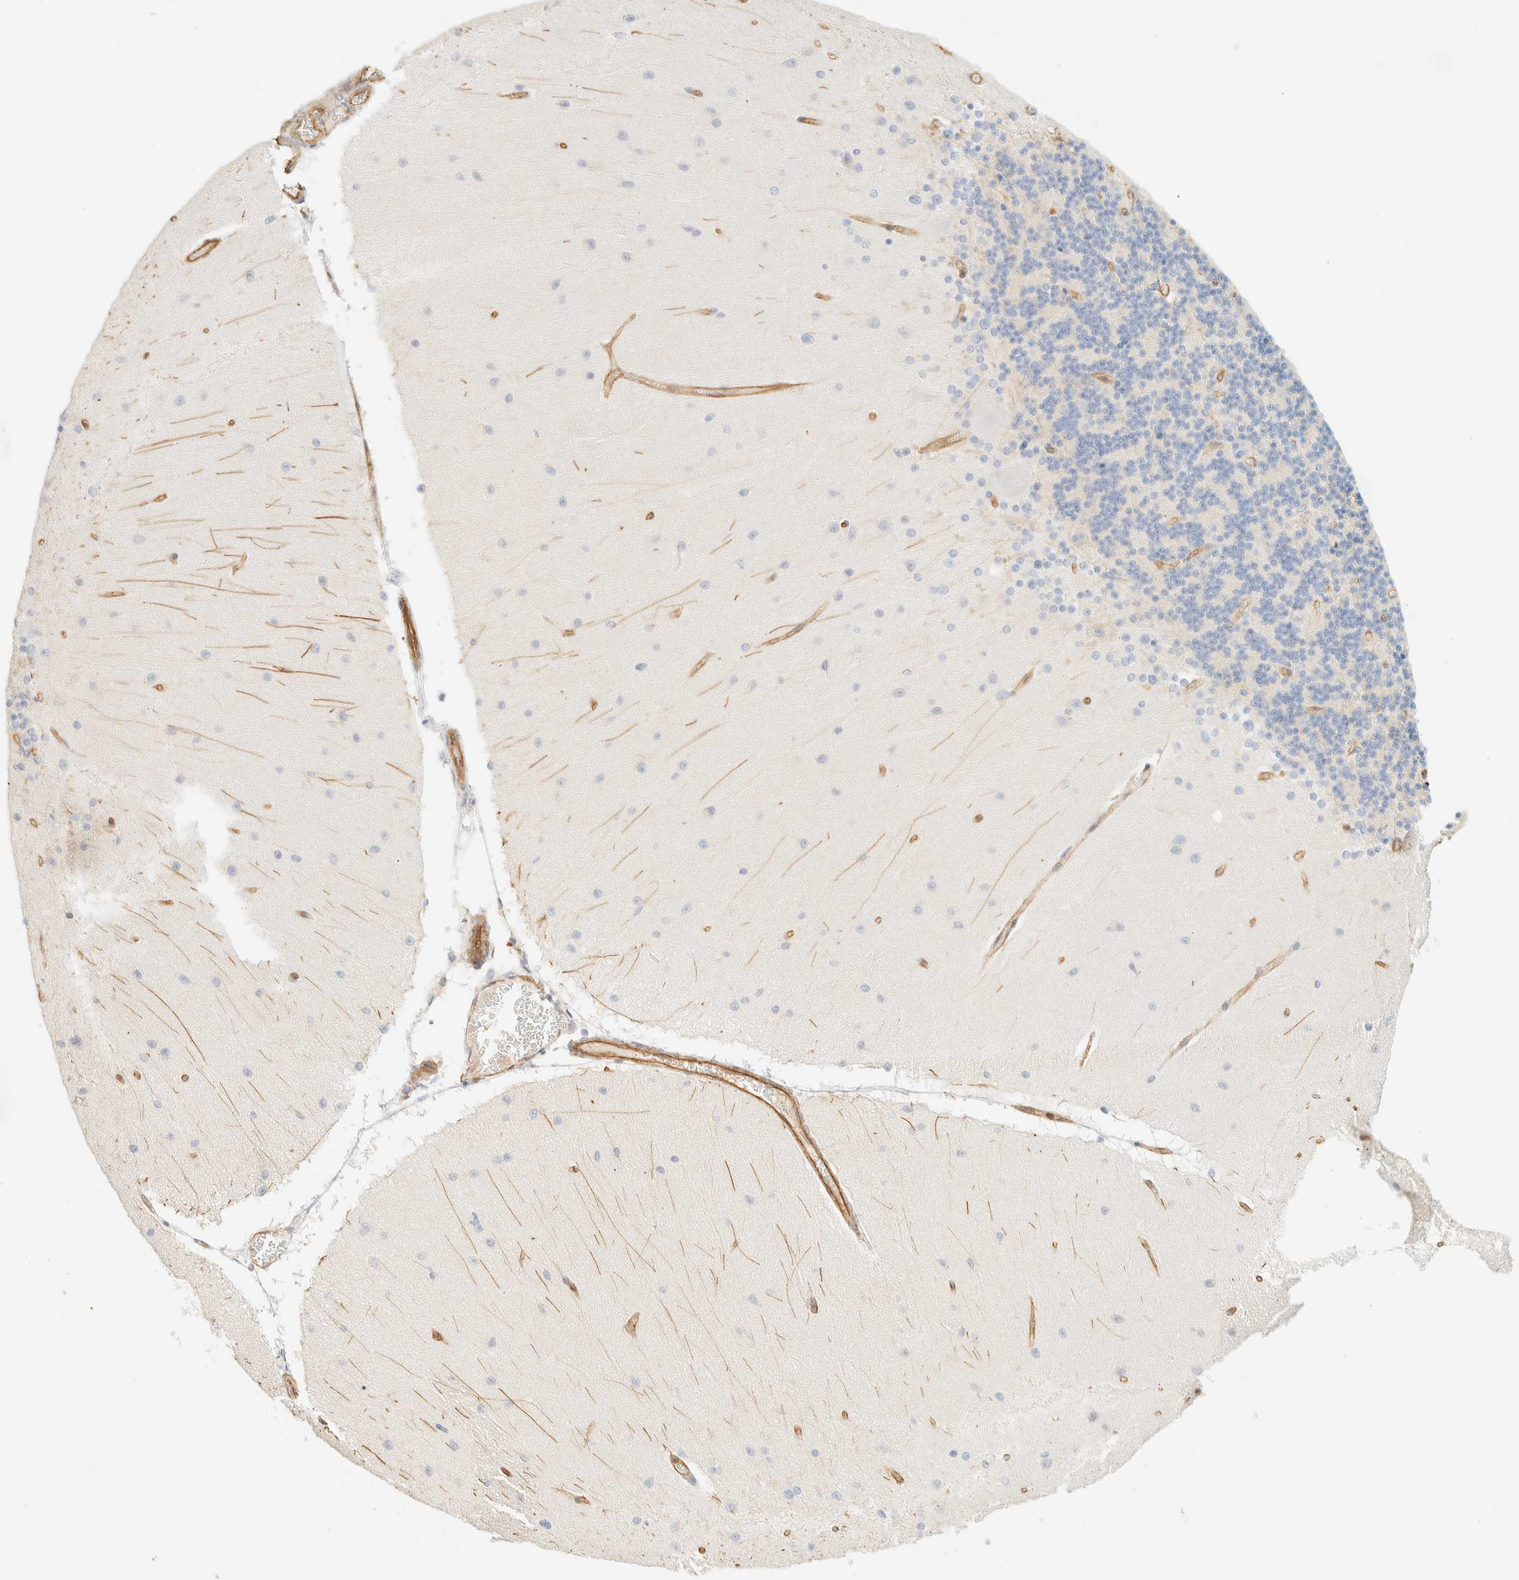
{"staining": {"intensity": "moderate", "quantity": "<25%", "location": "cytoplasmic/membranous"}, "tissue": "cerebellum", "cell_type": "Cells in granular layer", "image_type": "normal", "snomed": [{"axis": "morphology", "description": "Normal tissue, NOS"}, {"axis": "topography", "description": "Cerebellum"}], "caption": "DAB immunohistochemical staining of benign cerebellum displays moderate cytoplasmic/membranous protein staining in about <25% of cells in granular layer.", "gene": "OTOP2", "patient": {"sex": "female", "age": 54}}